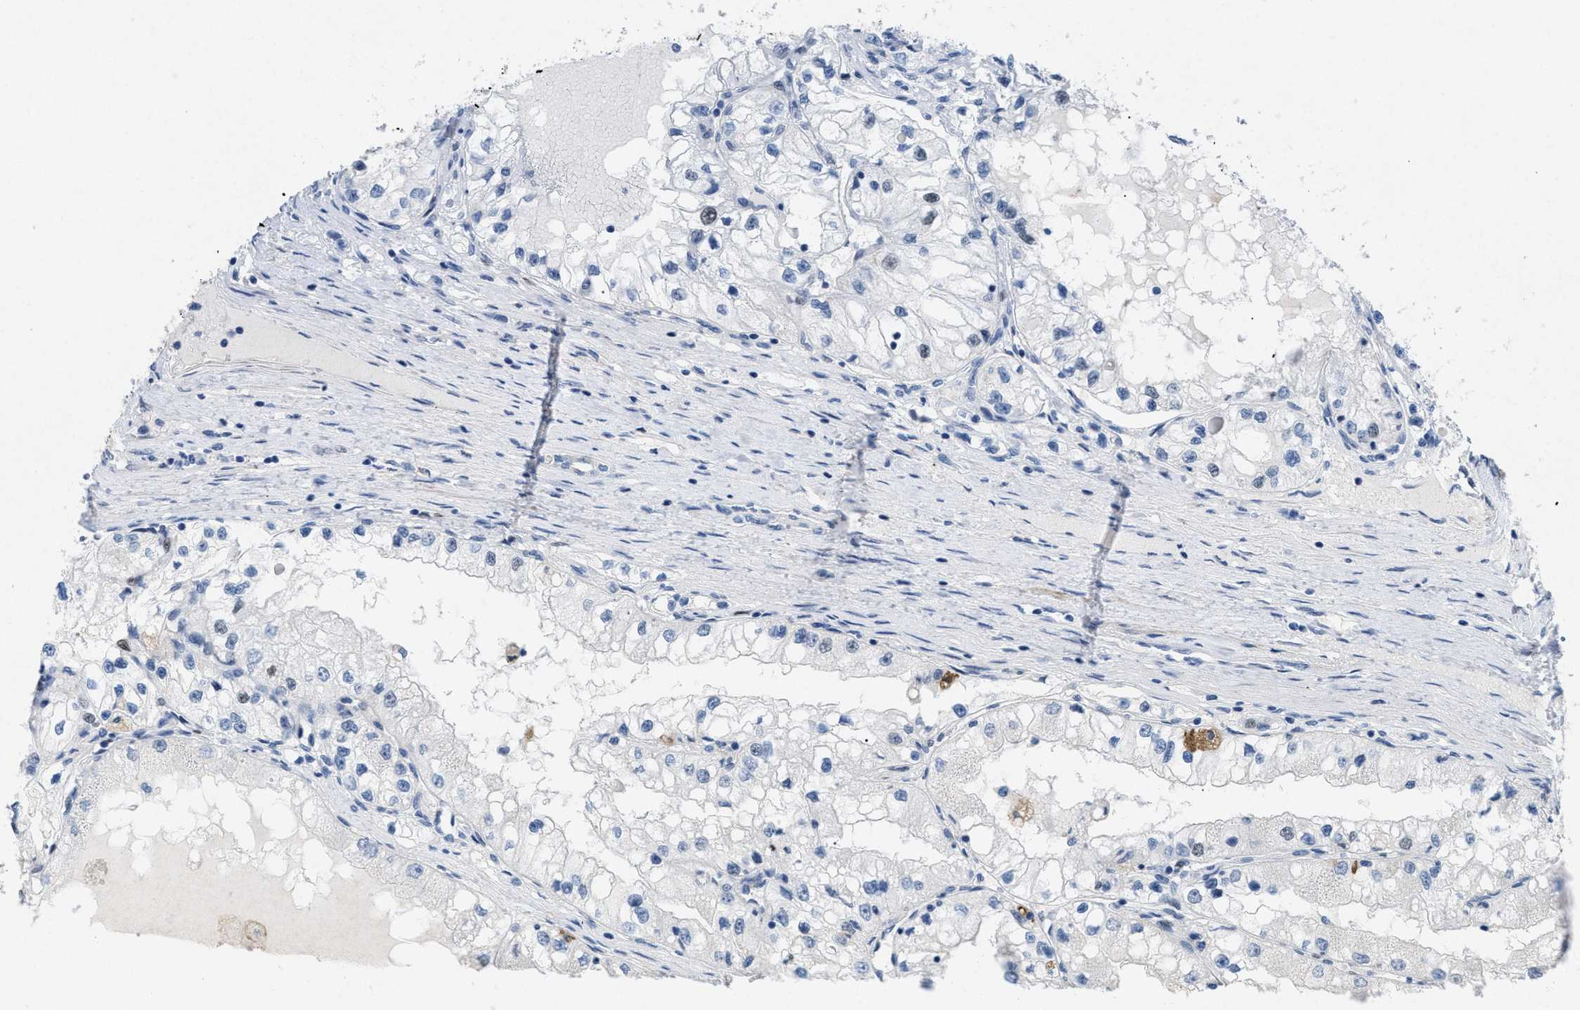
{"staining": {"intensity": "negative", "quantity": "none", "location": "none"}, "tissue": "renal cancer", "cell_type": "Tumor cells", "image_type": "cancer", "snomed": [{"axis": "morphology", "description": "Adenocarcinoma, NOS"}, {"axis": "topography", "description": "Kidney"}], "caption": "Protein analysis of adenocarcinoma (renal) demonstrates no significant staining in tumor cells. Brightfield microscopy of IHC stained with DAB (3,3'-diaminobenzidine) (brown) and hematoxylin (blue), captured at high magnification.", "gene": "TASOR", "patient": {"sex": "male", "age": 68}}